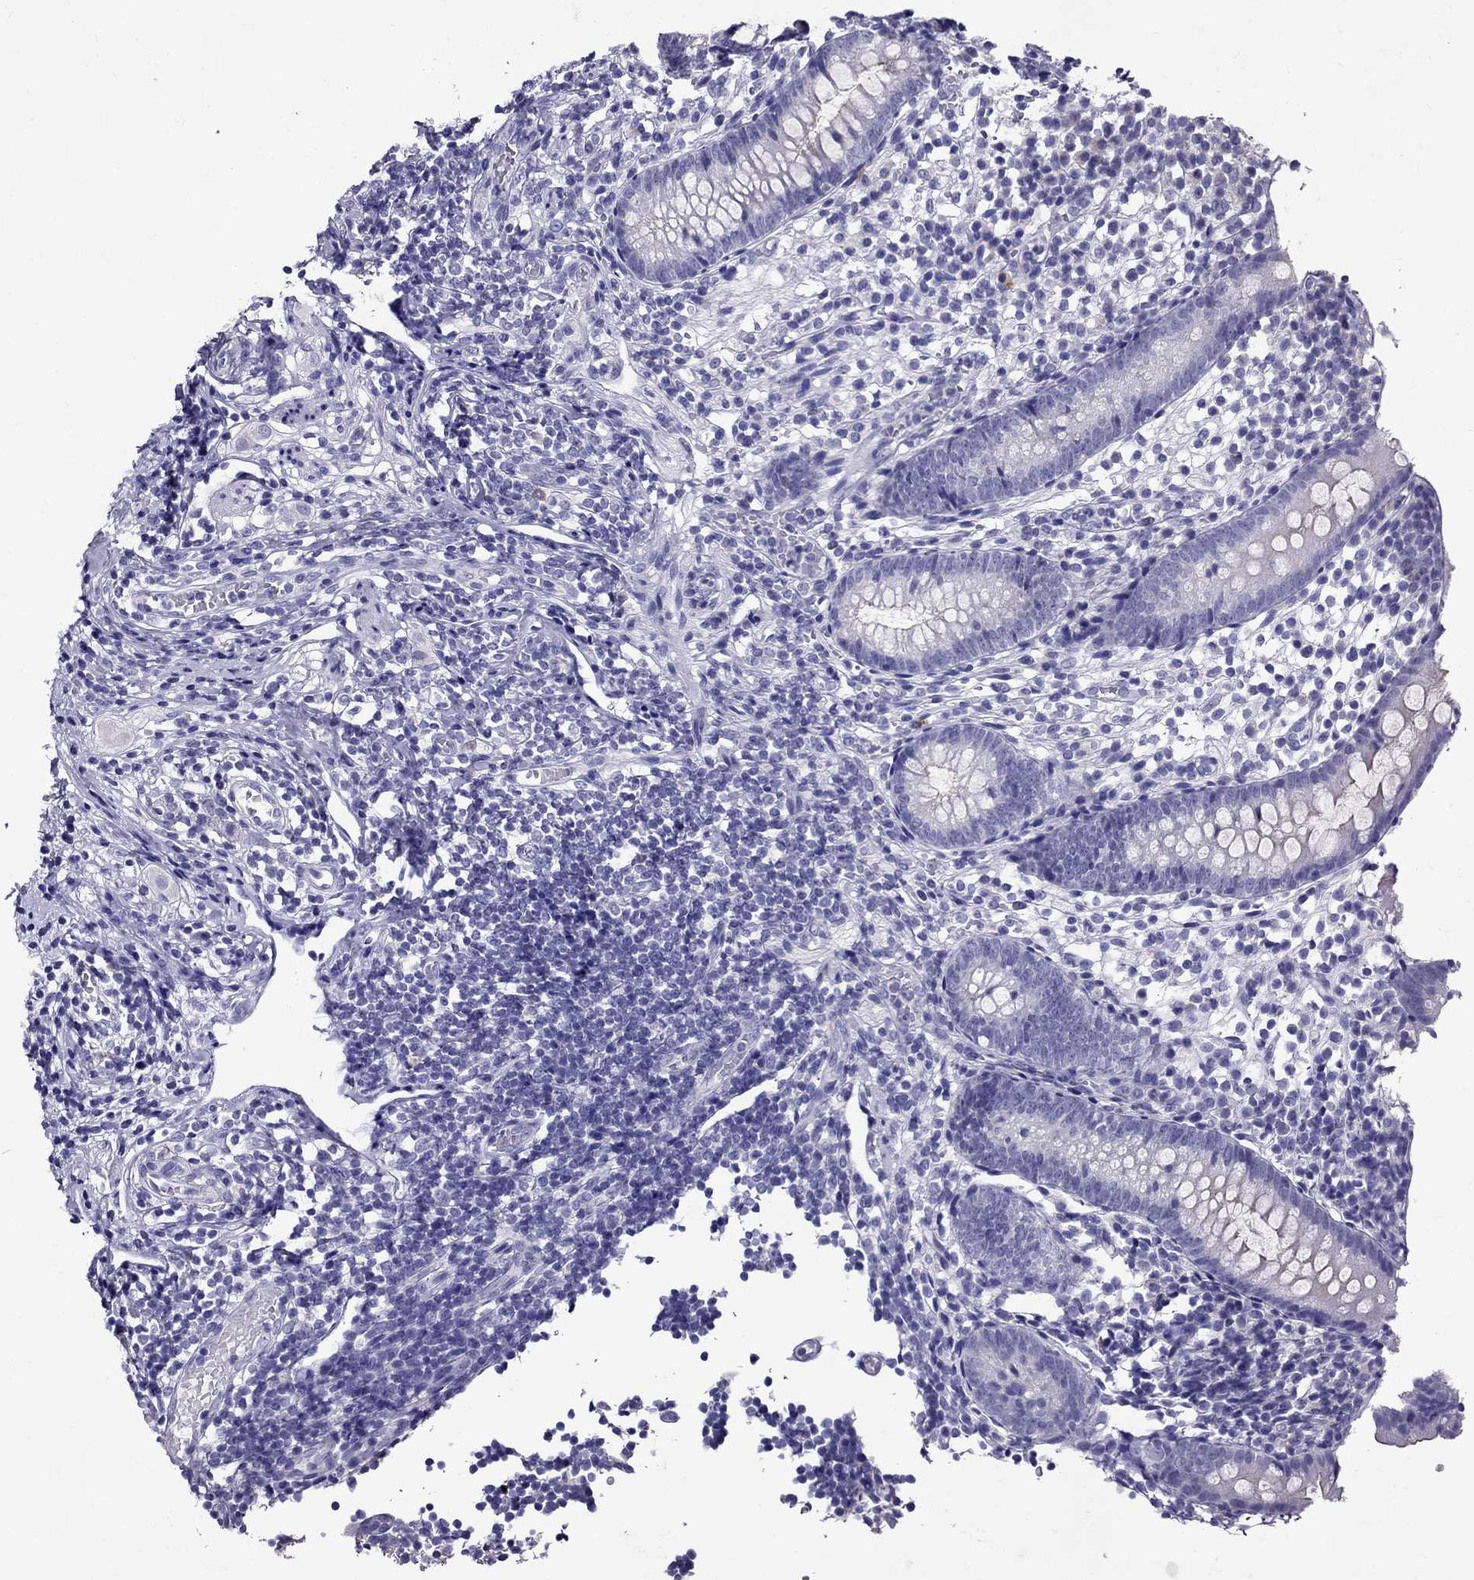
{"staining": {"intensity": "negative", "quantity": "none", "location": "none"}, "tissue": "appendix", "cell_type": "Glandular cells", "image_type": "normal", "snomed": [{"axis": "morphology", "description": "Normal tissue, NOS"}, {"axis": "topography", "description": "Appendix"}], "caption": "IHC image of unremarkable appendix: human appendix stained with DAB (3,3'-diaminobenzidine) demonstrates no significant protein expression in glandular cells. (Brightfield microscopy of DAB (3,3'-diaminobenzidine) immunohistochemistry (IHC) at high magnification).", "gene": "ZNF541", "patient": {"sex": "female", "age": 40}}